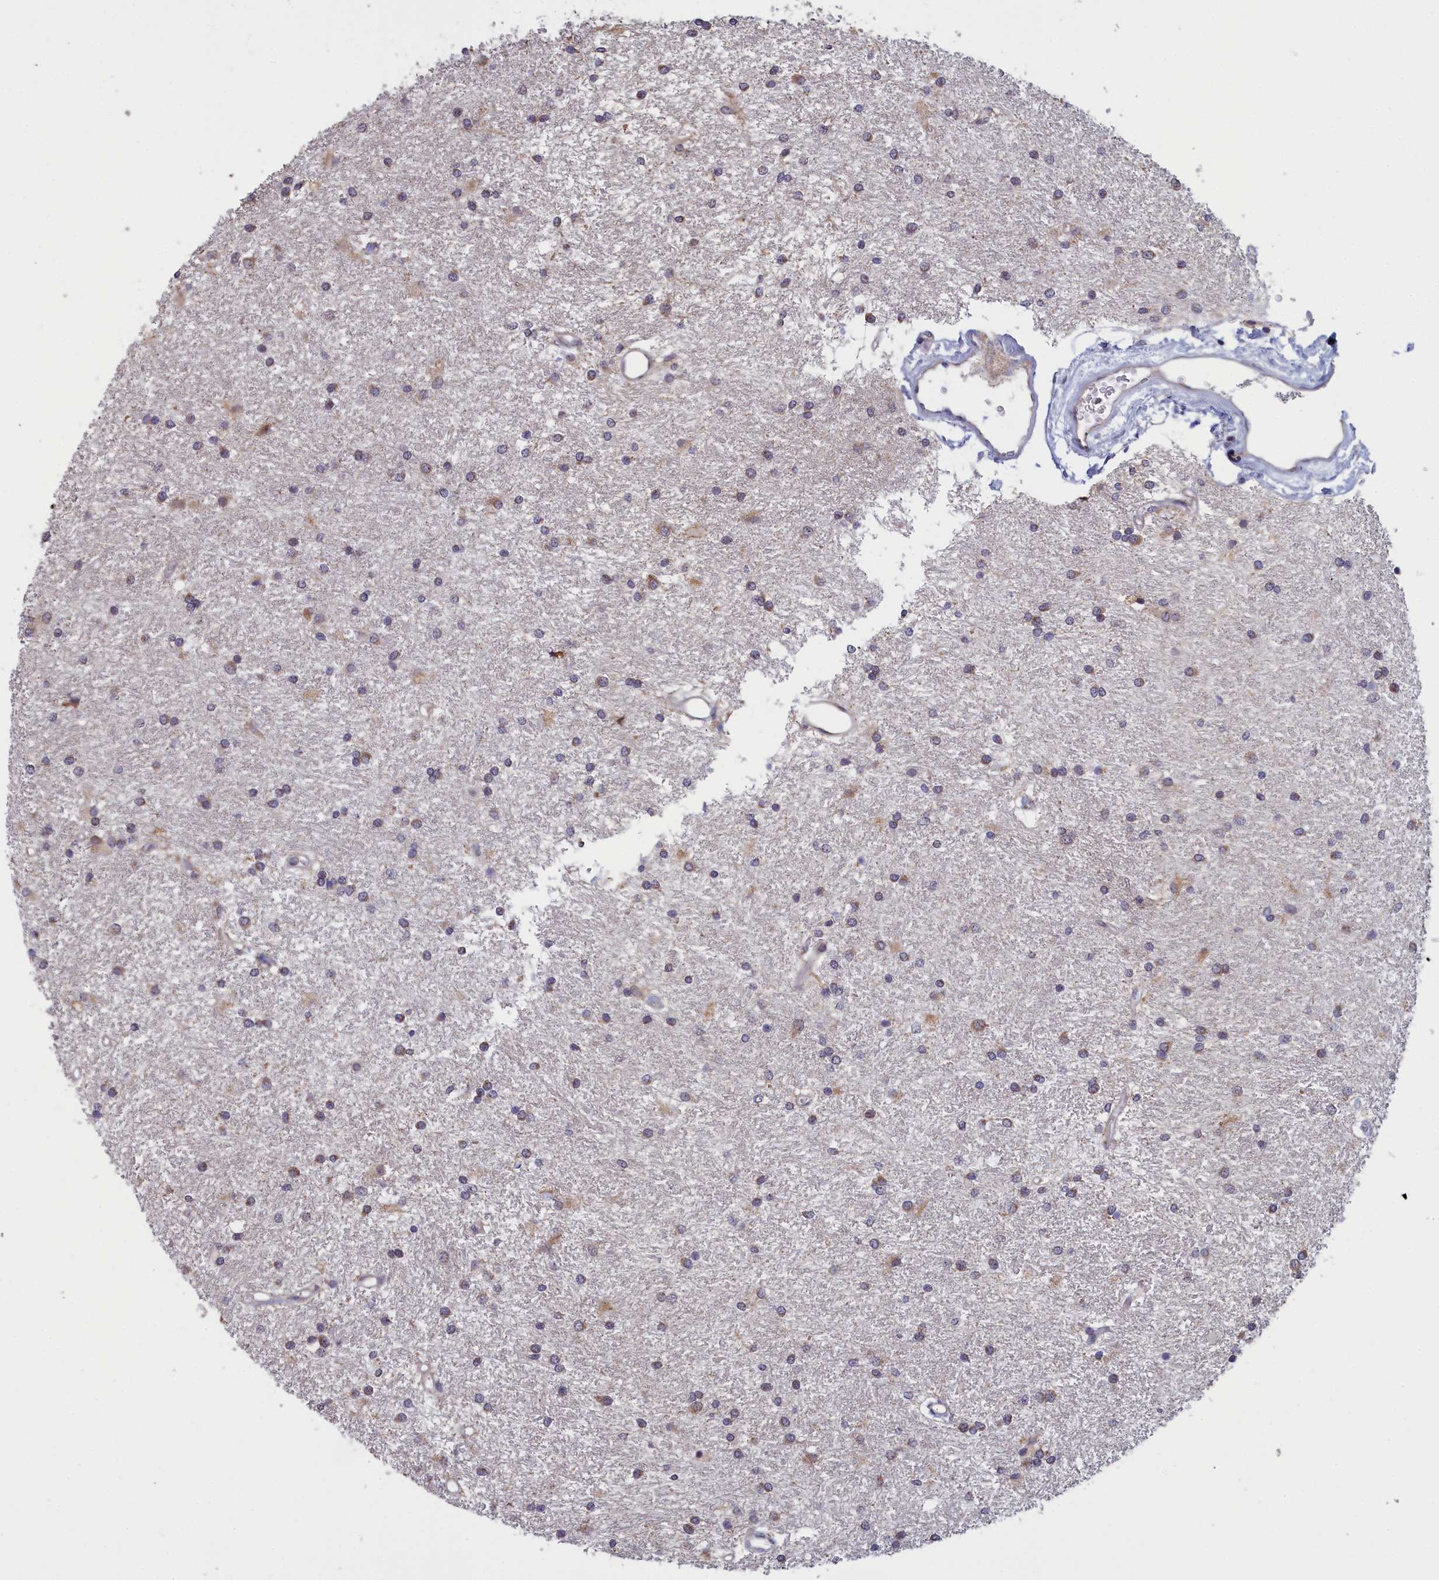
{"staining": {"intensity": "weak", "quantity": "25%-75%", "location": "cytoplasmic/membranous"}, "tissue": "glioma", "cell_type": "Tumor cells", "image_type": "cancer", "snomed": [{"axis": "morphology", "description": "Glioma, malignant, High grade"}, {"axis": "topography", "description": "Brain"}], "caption": "Immunohistochemistry (IHC) of human glioma displays low levels of weak cytoplasmic/membranous positivity in about 25%-75% of tumor cells.", "gene": "EPB41L4B", "patient": {"sex": "male", "age": 77}}